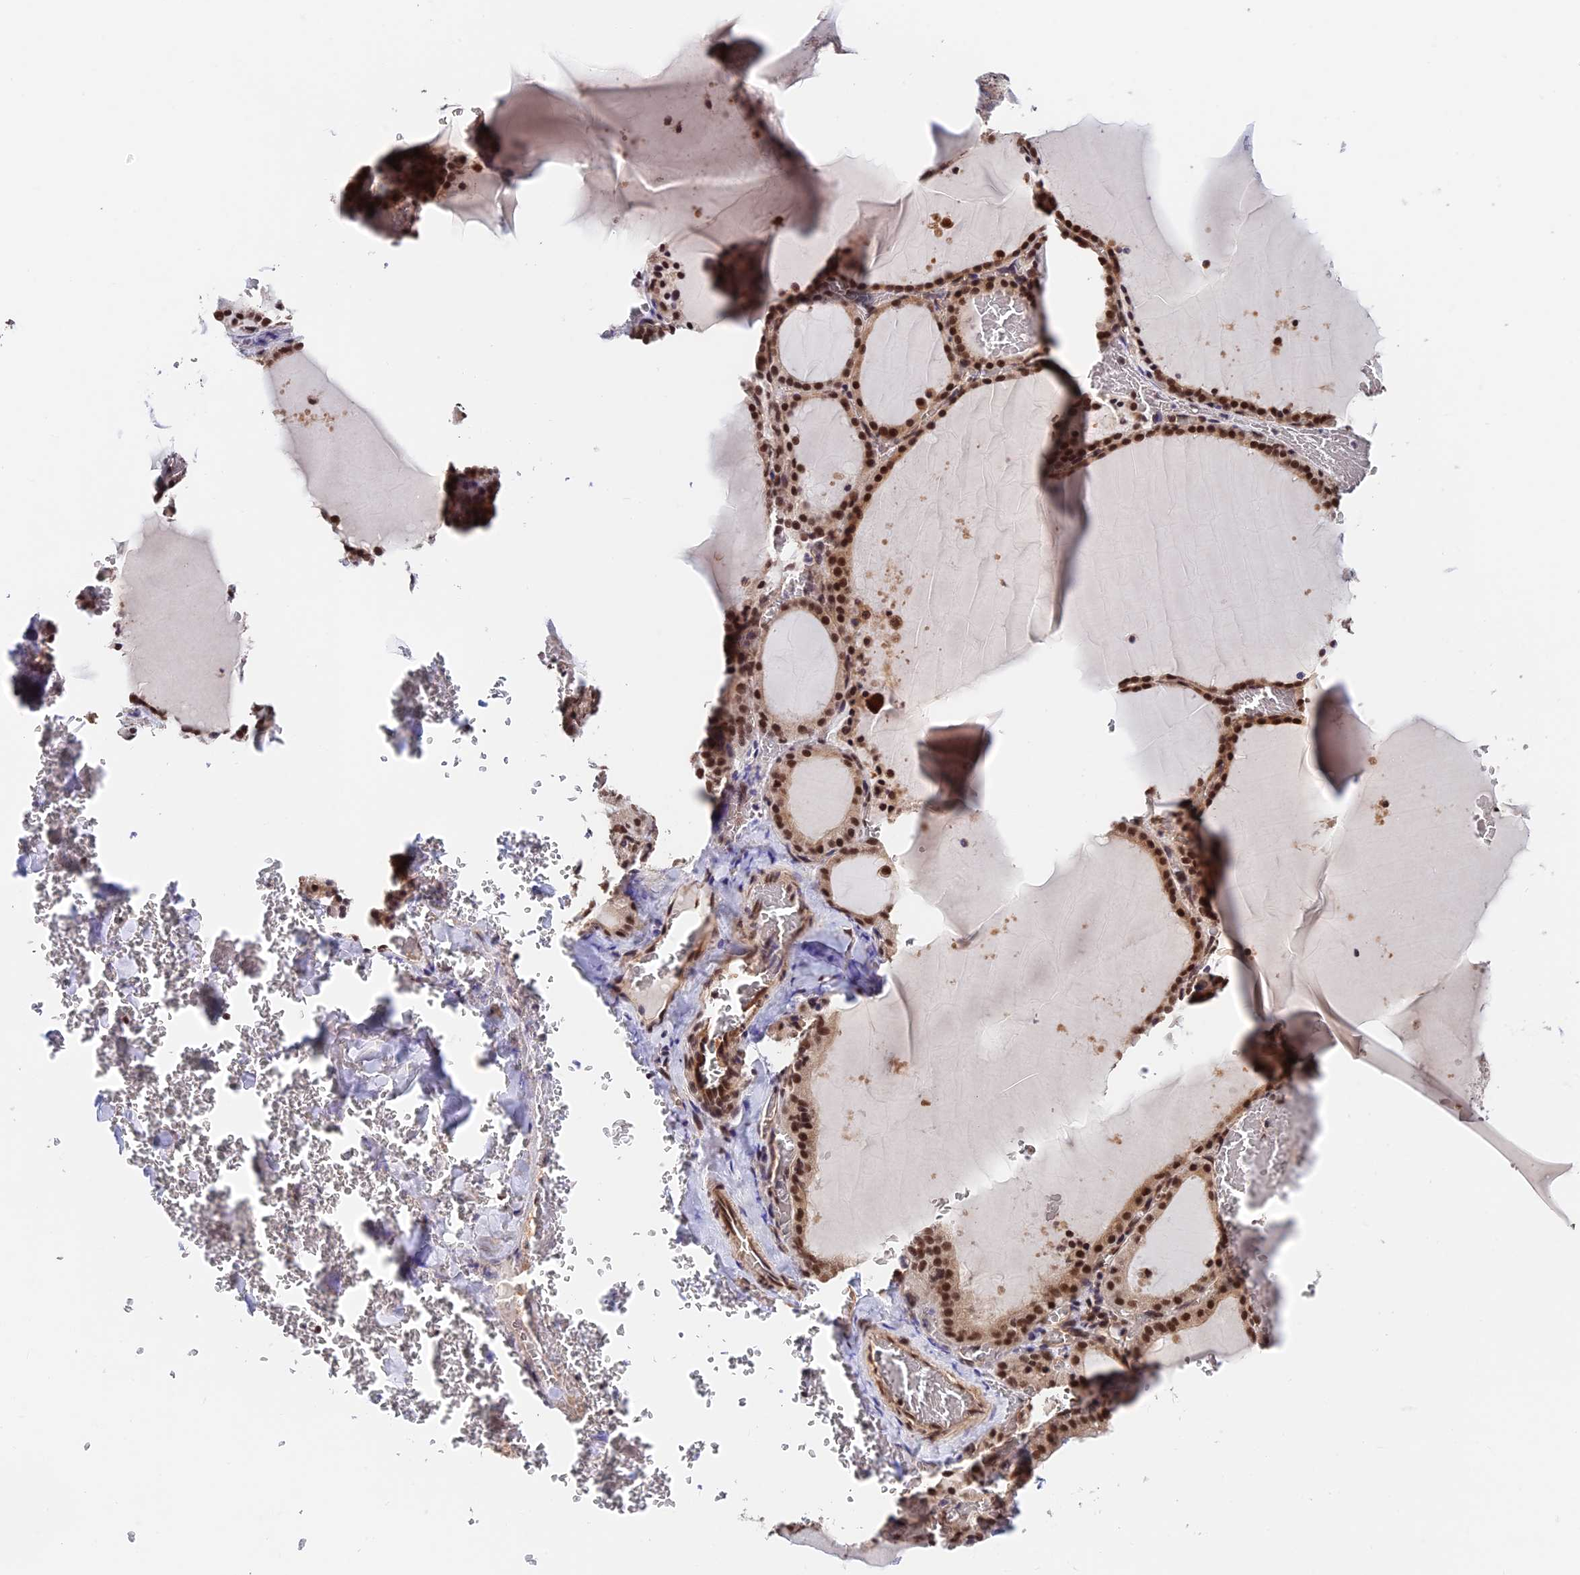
{"staining": {"intensity": "strong", "quantity": ">75%", "location": "cytoplasmic/membranous,nuclear"}, "tissue": "thyroid gland", "cell_type": "Glandular cells", "image_type": "normal", "snomed": [{"axis": "morphology", "description": "Normal tissue, NOS"}, {"axis": "topography", "description": "Thyroid gland"}], "caption": "High-power microscopy captured an IHC photomicrograph of normal thyroid gland, revealing strong cytoplasmic/membranous,nuclear staining in about >75% of glandular cells.", "gene": "RBM42", "patient": {"sex": "female", "age": 39}}